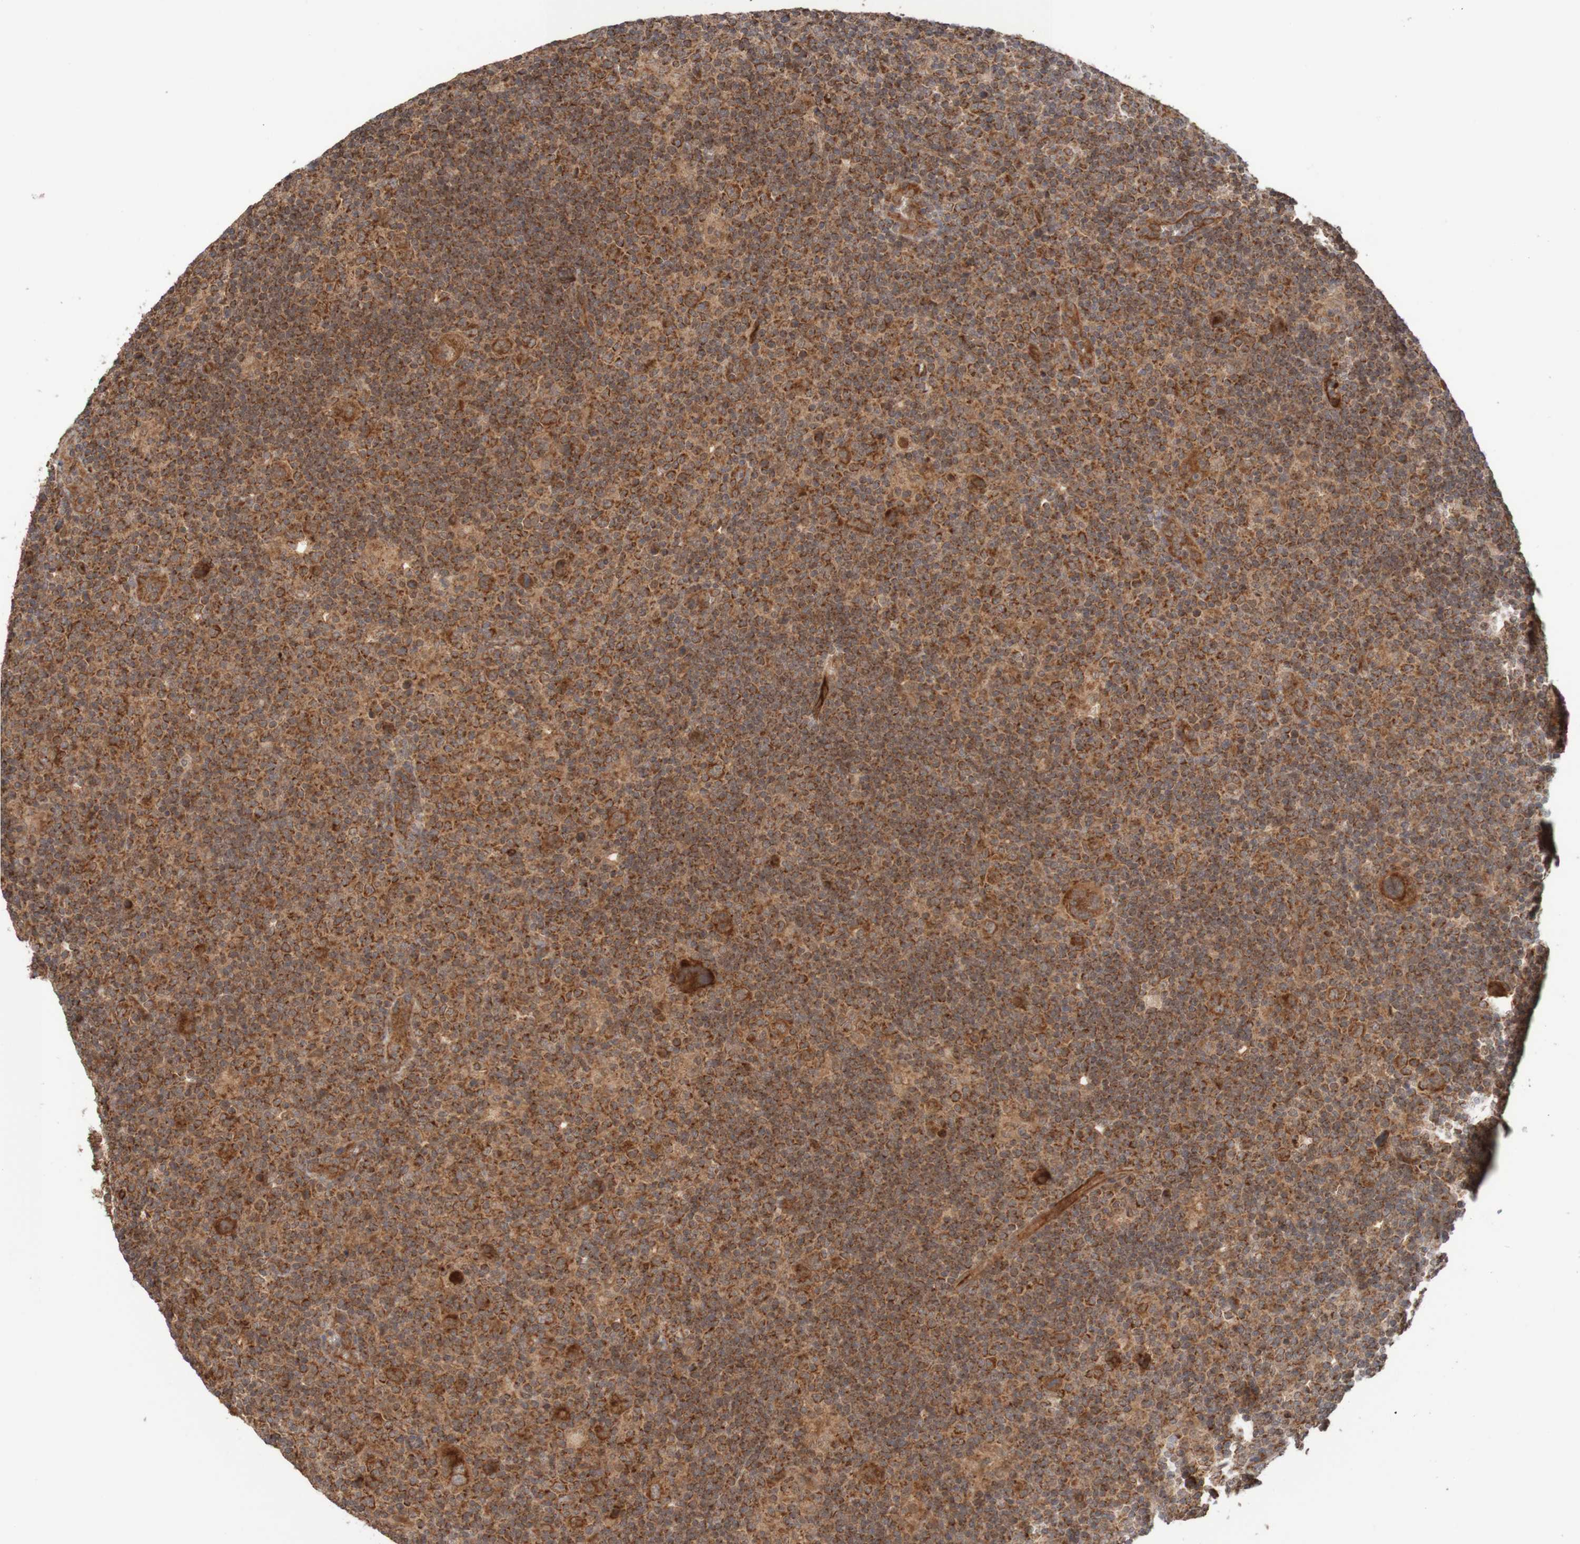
{"staining": {"intensity": "strong", "quantity": ">75%", "location": "cytoplasmic/membranous"}, "tissue": "lymphoma", "cell_type": "Tumor cells", "image_type": "cancer", "snomed": [{"axis": "morphology", "description": "Hodgkin's disease, NOS"}, {"axis": "topography", "description": "Lymph node"}], "caption": "Hodgkin's disease stained with a protein marker shows strong staining in tumor cells.", "gene": "MRPL52", "patient": {"sex": "female", "age": 57}}